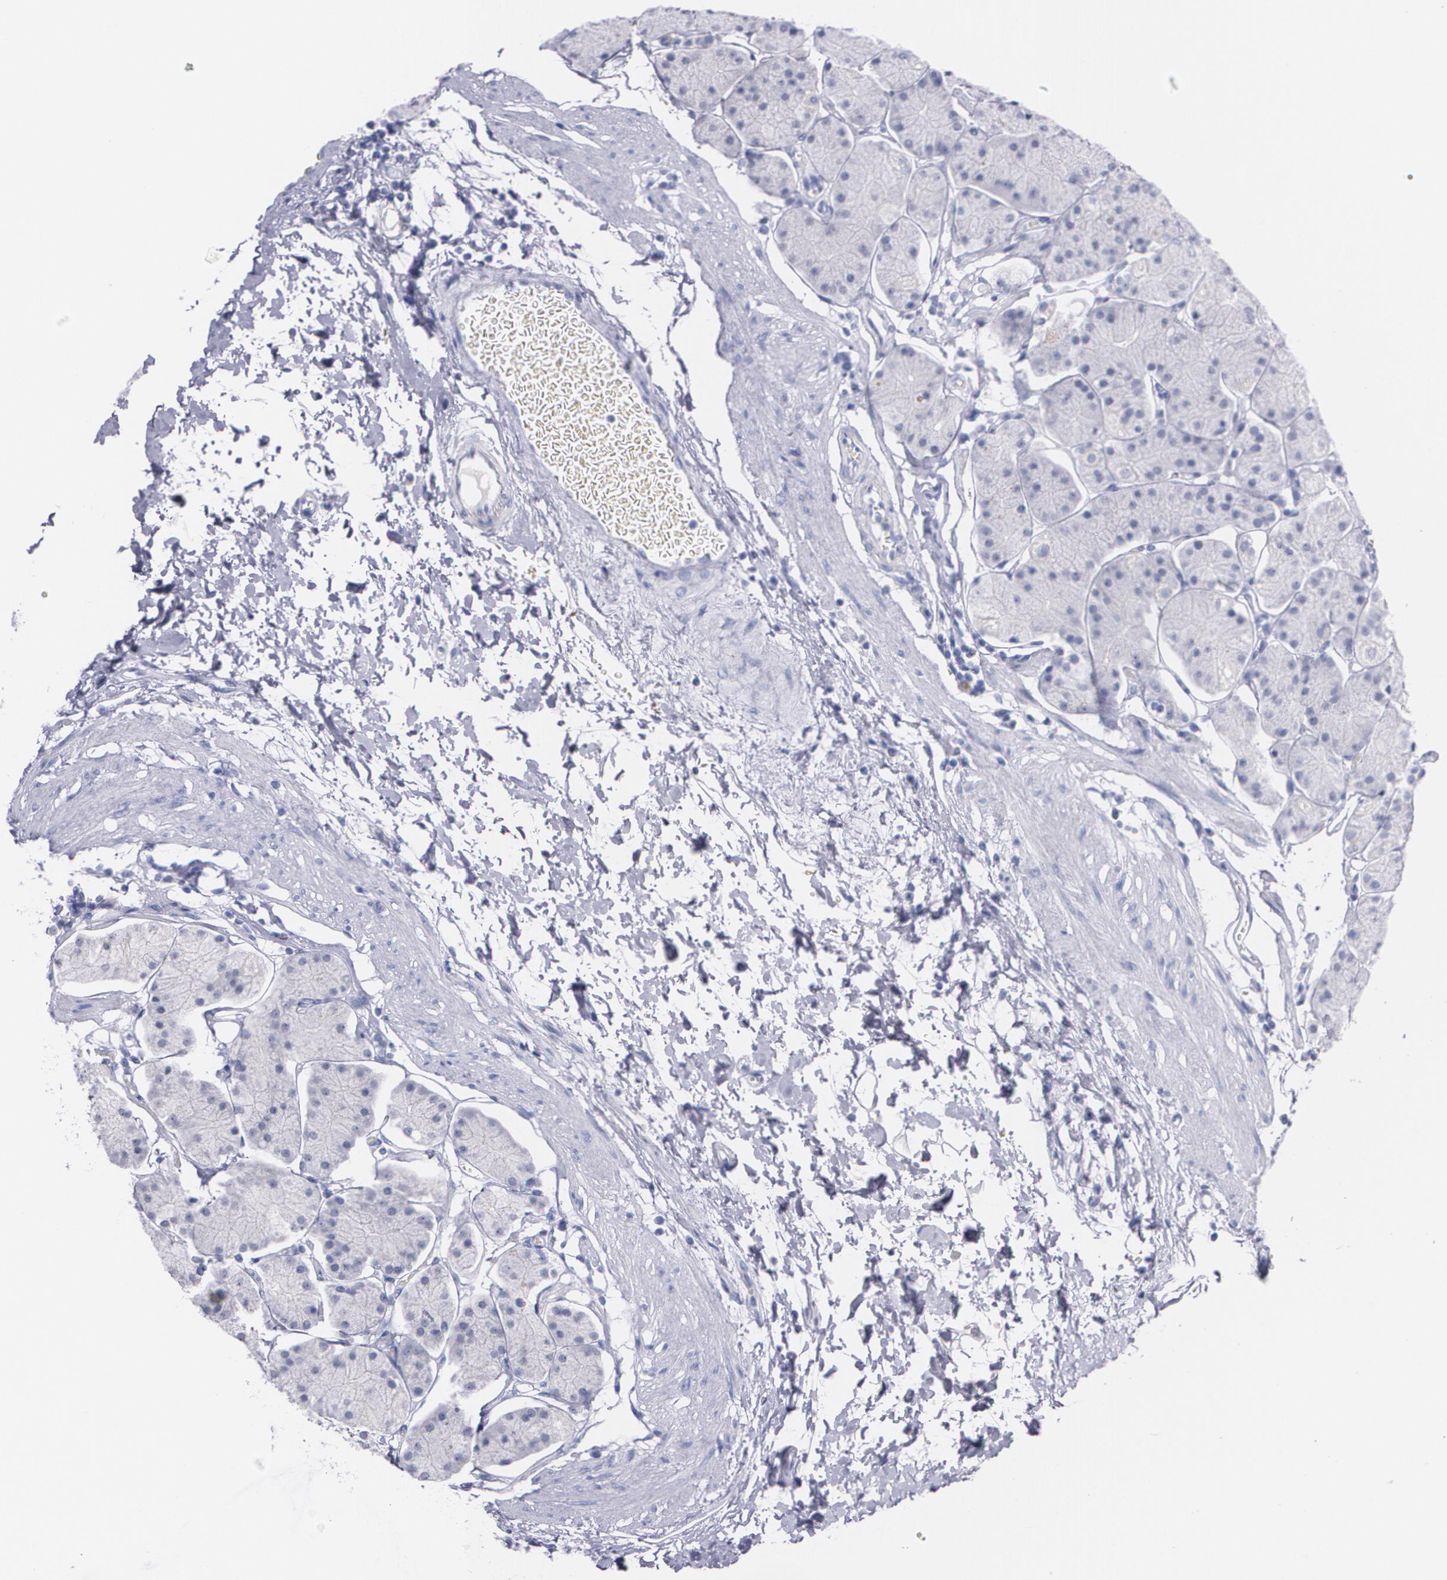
{"staining": {"intensity": "strong", "quantity": "<25%", "location": "cytoplasmic/membranous"}, "tissue": "stomach", "cell_type": "Glandular cells", "image_type": "normal", "snomed": [{"axis": "morphology", "description": "Normal tissue, NOS"}, {"axis": "topography", "description": "Stomach, upper"}, {"axis": "topography", "description": "Stomach"}], "caption": "About <25% of glandular cells in normal stomach show strong cytoplasmic/membranous protein staining as visualized by brown immunohistochemical staining.", "gene": "HMMR", "patient": {"sex": "male", "age": 76}}